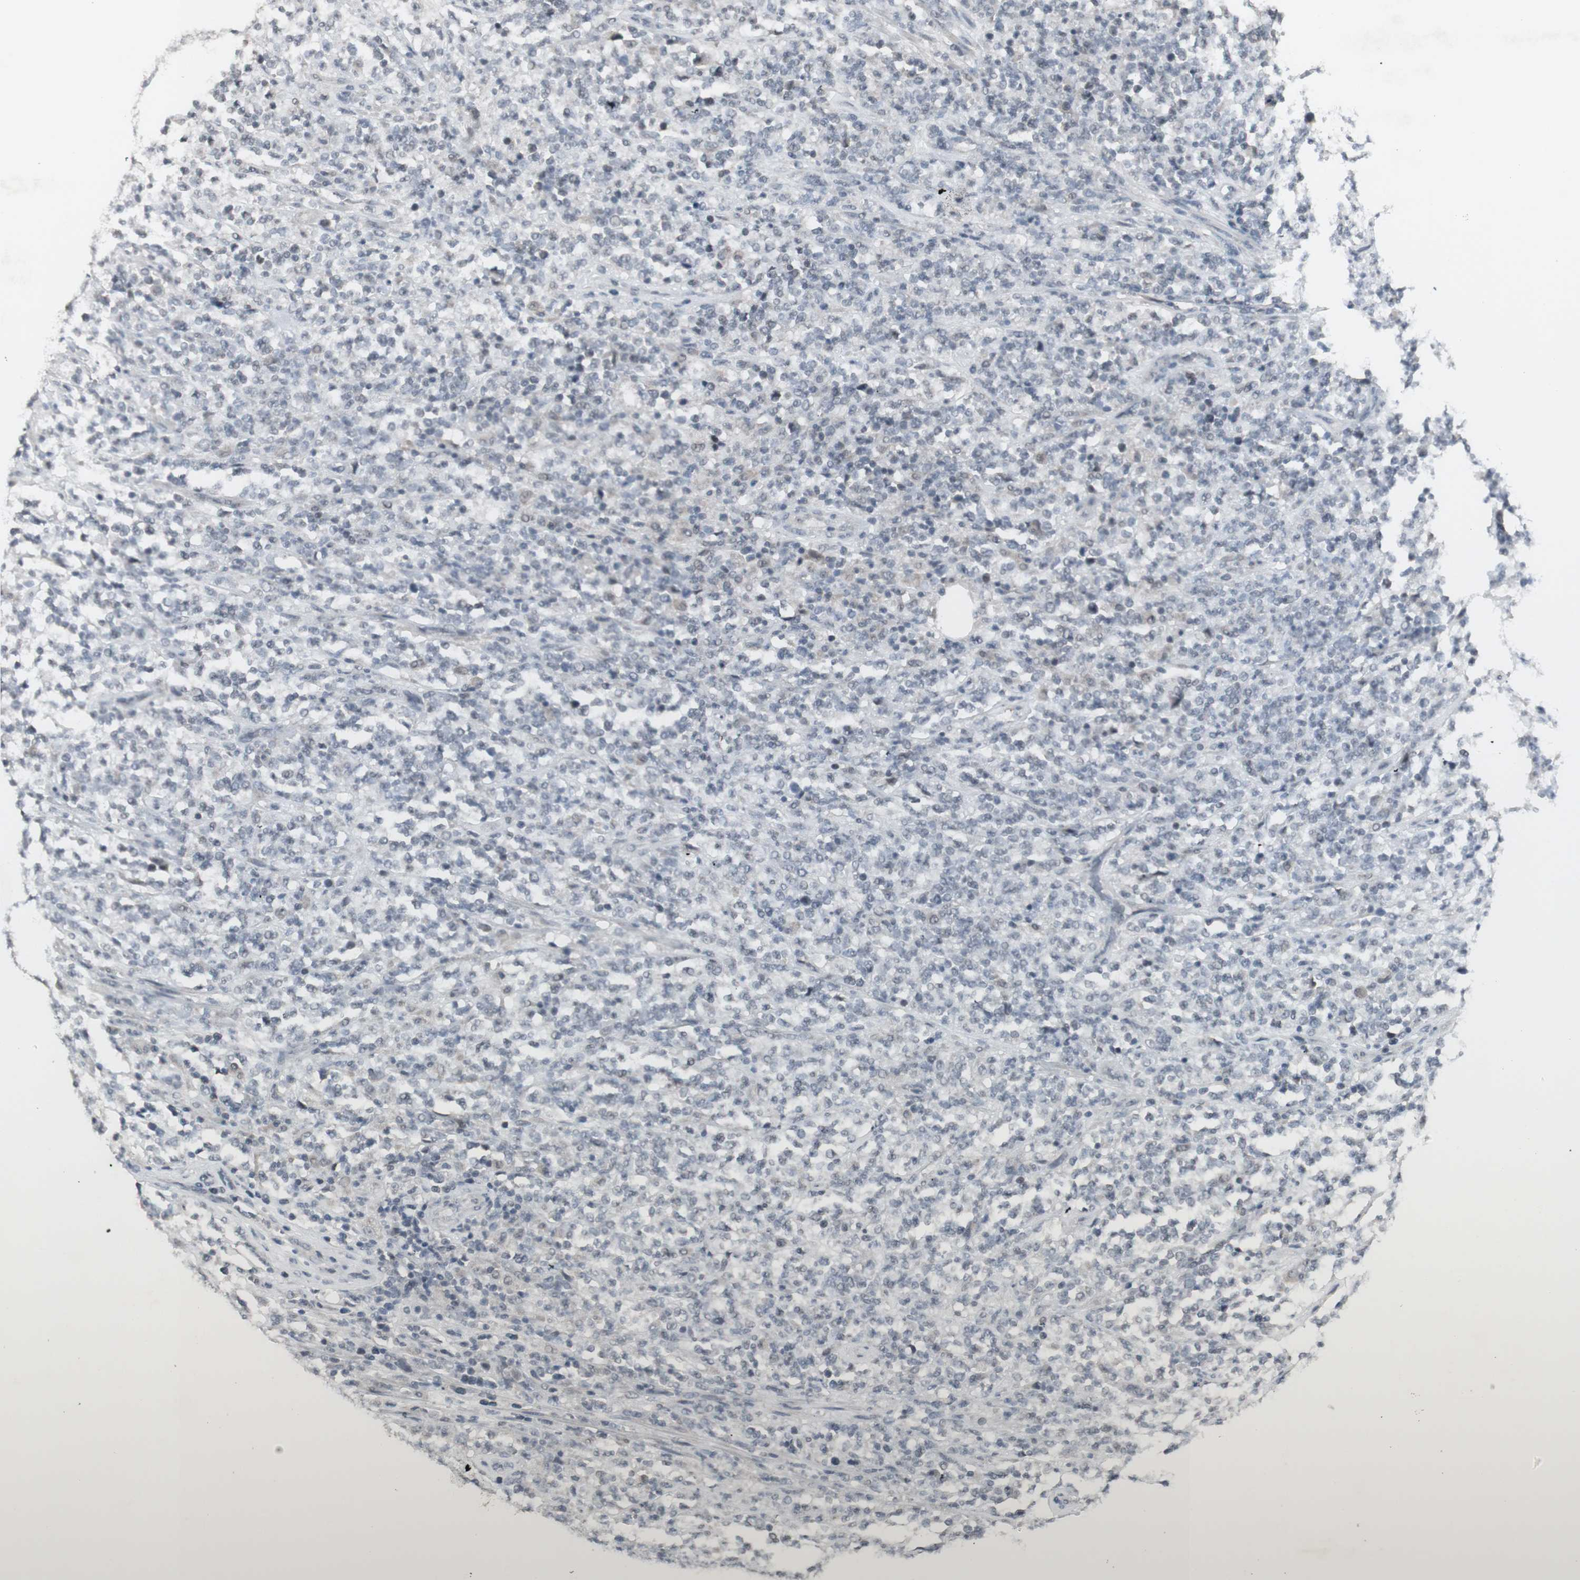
{"staining": {"intensity": "negative", "quantity": "none", "location": "none"}, "tissue": "lymphoma", "cell_type": "Tumor cells", "image_type": "cancer", "snomed": [{"axis": "morphology", "description": "Malignant lymphoma, non-Hodgkin's type, High grade"}, {"axis": "topography", "description": "Soft tissue"}], "caption": "IHC of human lymphoma reveals no expression in tumor cells.", "gene": "C1orf116", "patient": {"sex": "male", "age": 18}}